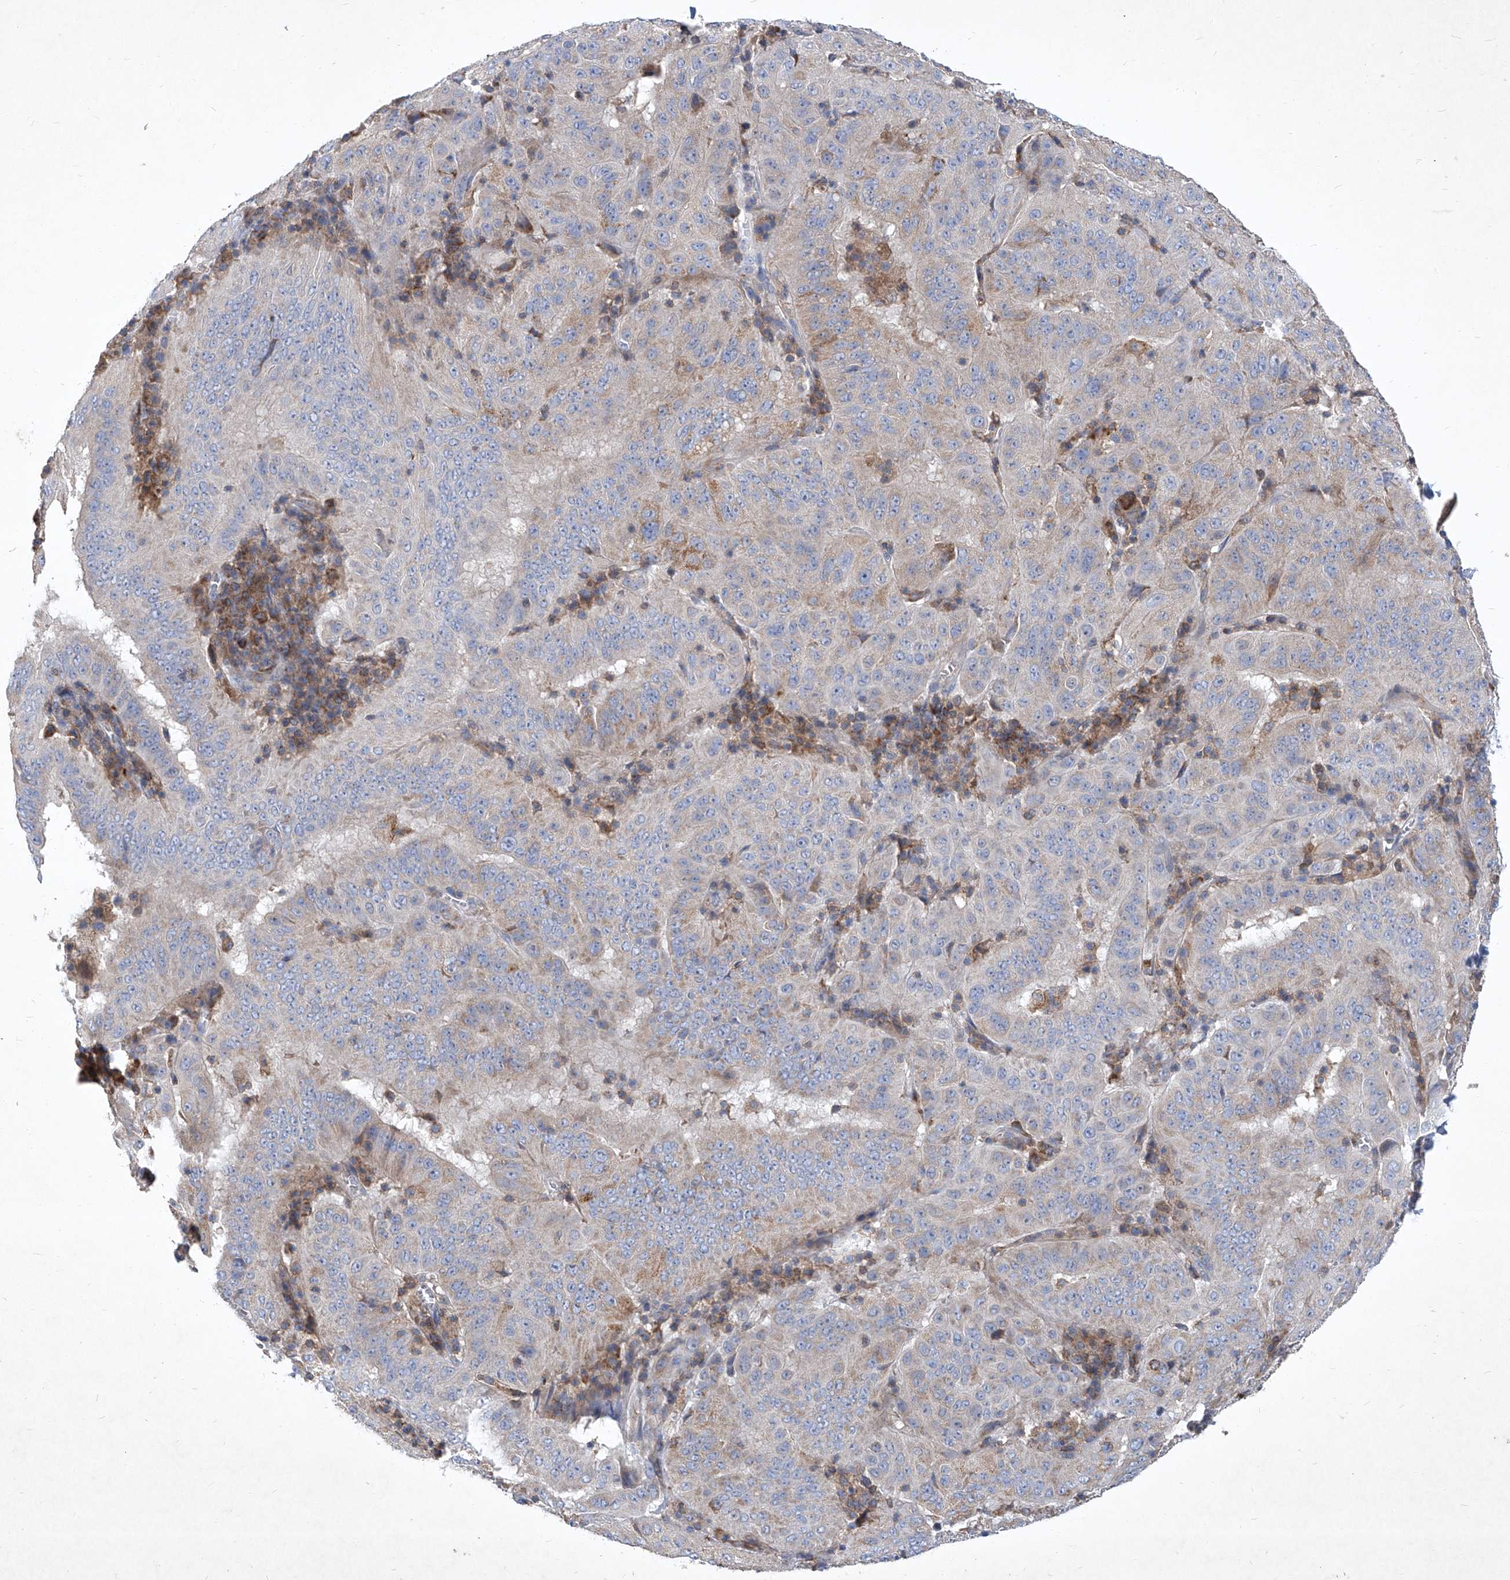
{"staining": {"intensity": "weak", "quantity": "<25%", "location": "cytoplasmic/membranous"}, "tissue": "pancreatic cancer", "cell_type": "Tumor cells", "image_type": "cancer", "snomed": [{"axis": "morphology", "description": "Adenocarcinoma, NOS"}, {"axis": "topography", "description": "Pancreas"}], "caption": "A photomicrograph of pancreatic cancer stained for a protein shows no brown staining in tumor cells.", "gene": "EPHA8", "patient": {"sex": "male", "age": 63}}